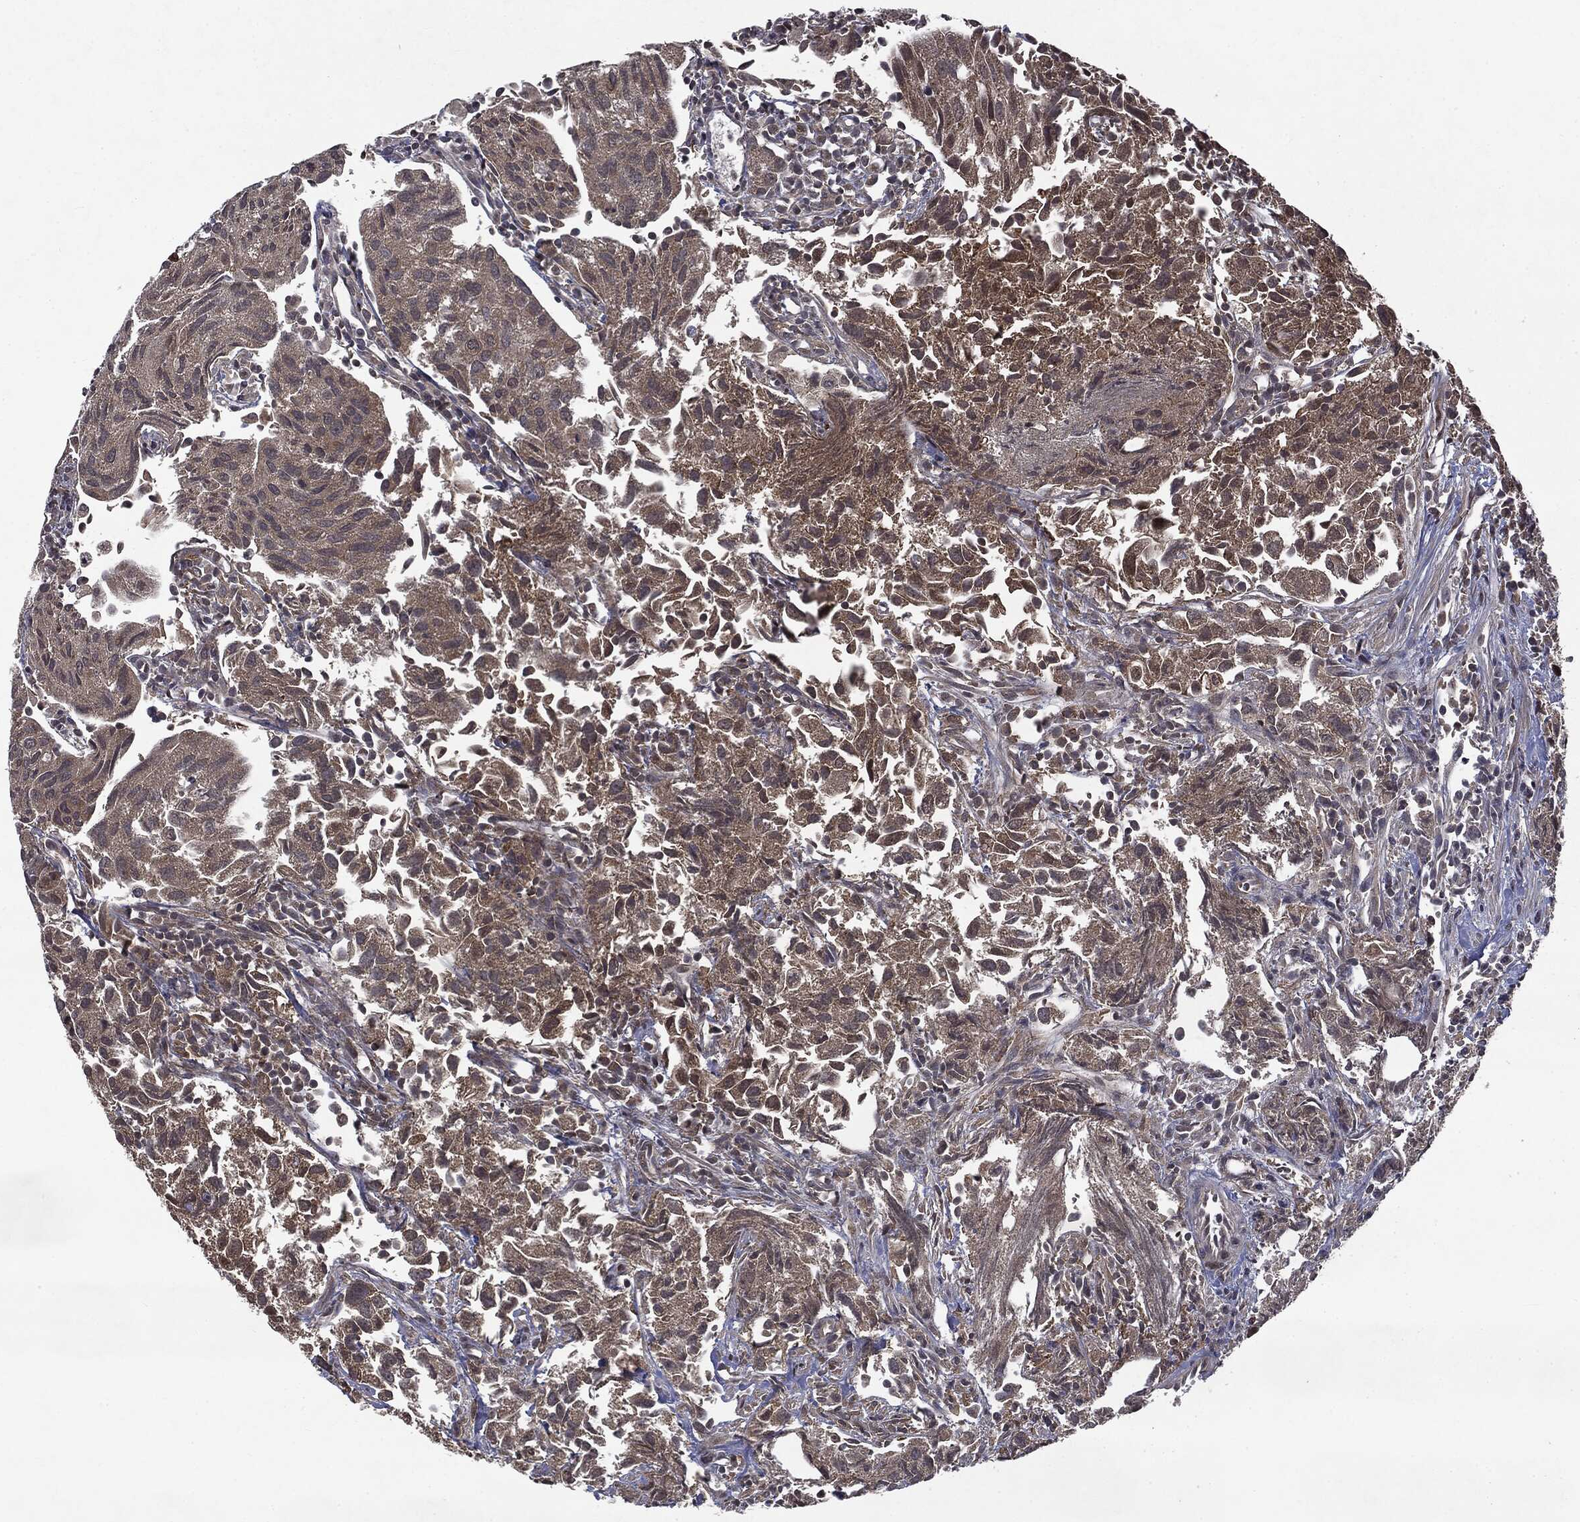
{"staining": {"intensity": "moderate", "quantity": "25%-75%", "location": "cytoplasmic/membranous"}, "tissue": "urothelial cancer", "cell_type": "Tumor cells", "image_type": "cancer", "snomed": [{"axis": "morphology", "description": "Urothelial carcinoma, High grade"}, {"axis": "topography", "description": "Urinary bladder"}], "caption": "DAB (3,3'-diaminobenzidine) immunohistochemical staining of urothelial cancer shows moderate cytoplasmic/membranous protein positivity in about 25%-75% of tumor cells. (DAB IHC, brown staining for protein, blue staining for nuclei).", "gene": "STAU2", "patient": {"sex": "female", "age": 75}}